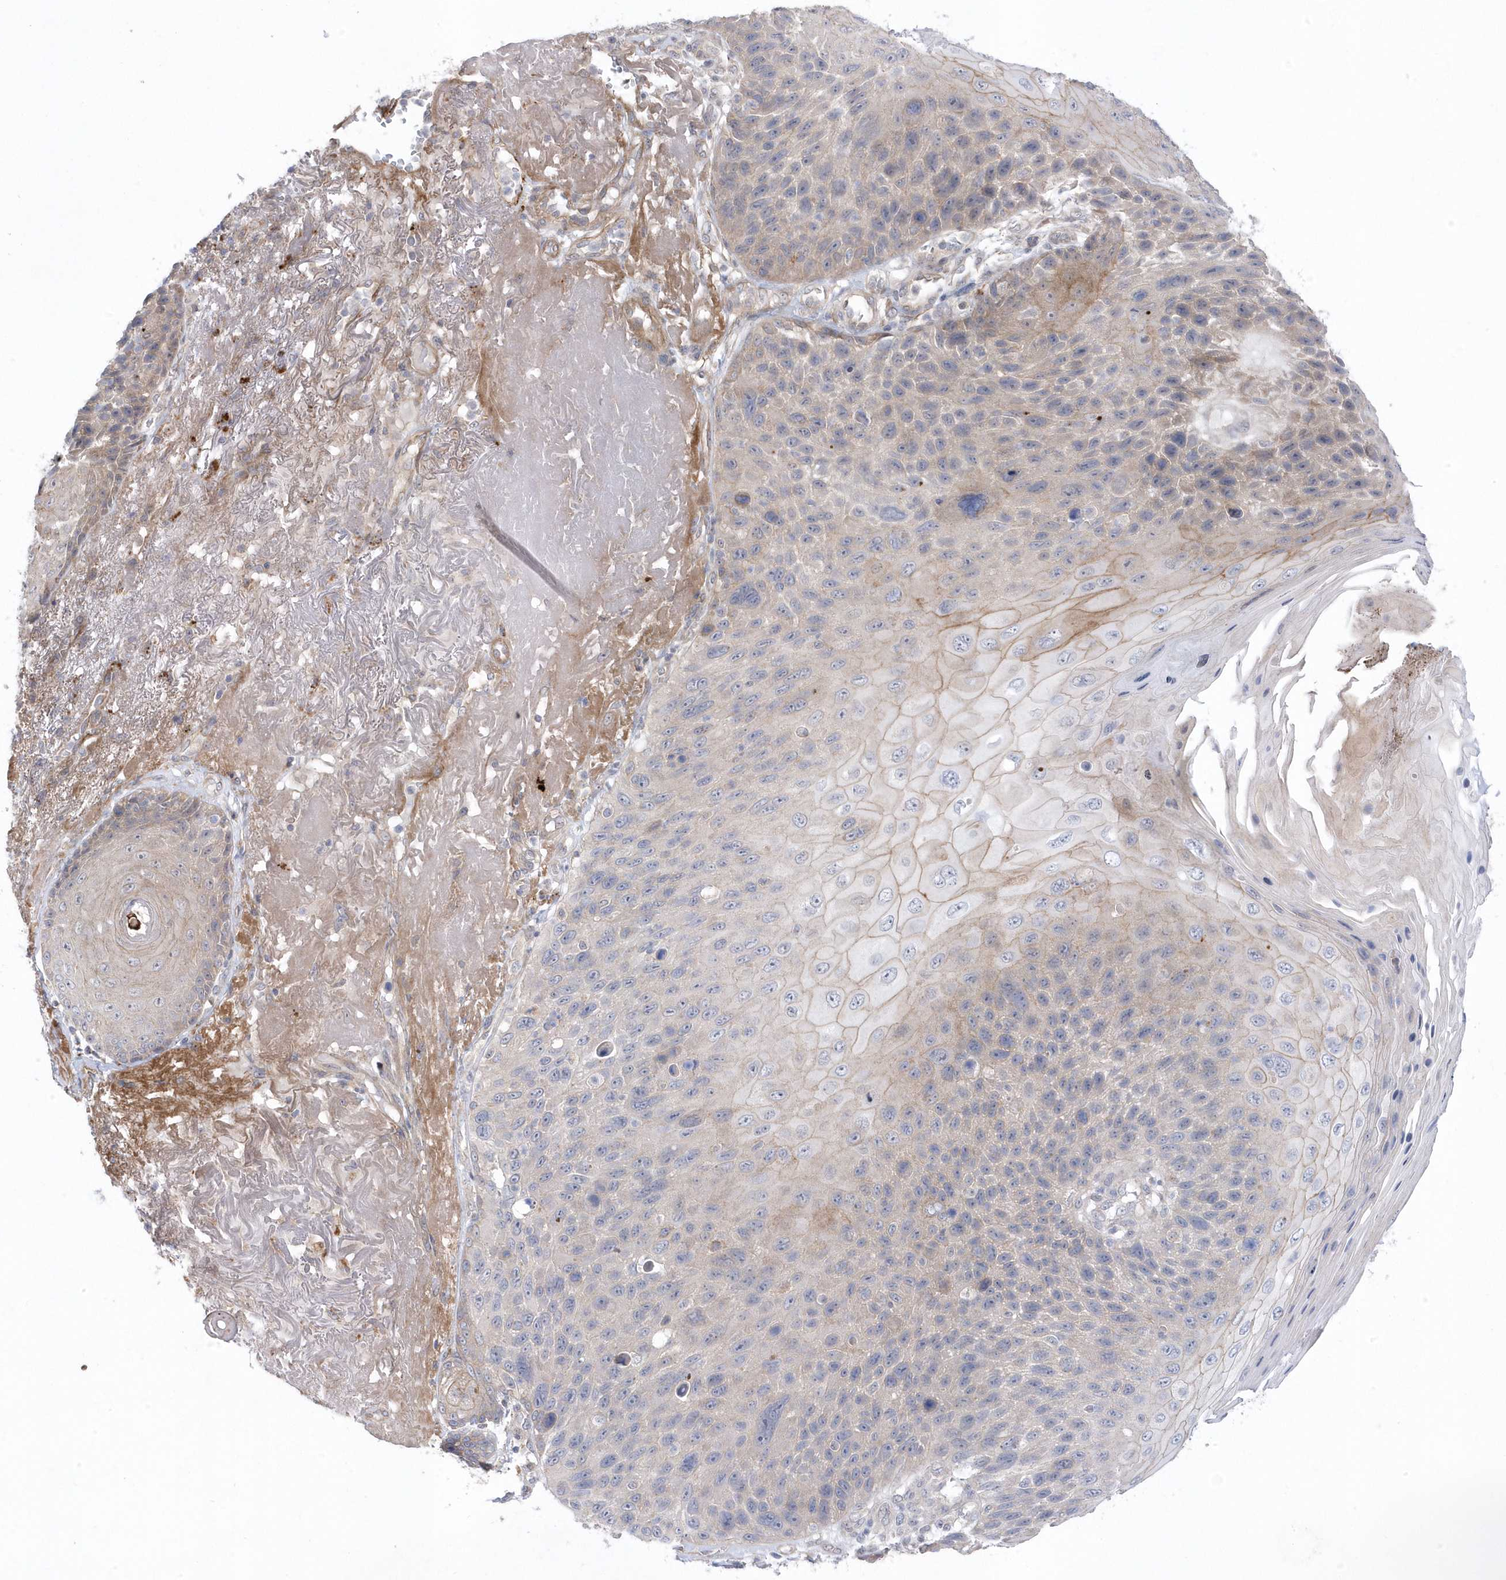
{"staining": {"intensity": "weak", "quantity": "<25%", "location": "cytoplasmic/membranous"}, "tissue": "skin cancer", "cell_type": "Tumor cells", "image_type": "cancer", "snomed": [{"axis": "morphology", "description": "Squamous cell carcinoma, NOS"}, {"axis": "topography", "description": "Skin"}], "caption": "A photomicrograph of squamous cell carcinoma (skin) stained for a protein shows no brown staining in tumor cells.", "gene": "ANAPC1", "patient": {"sex": "female", "age": 88}}